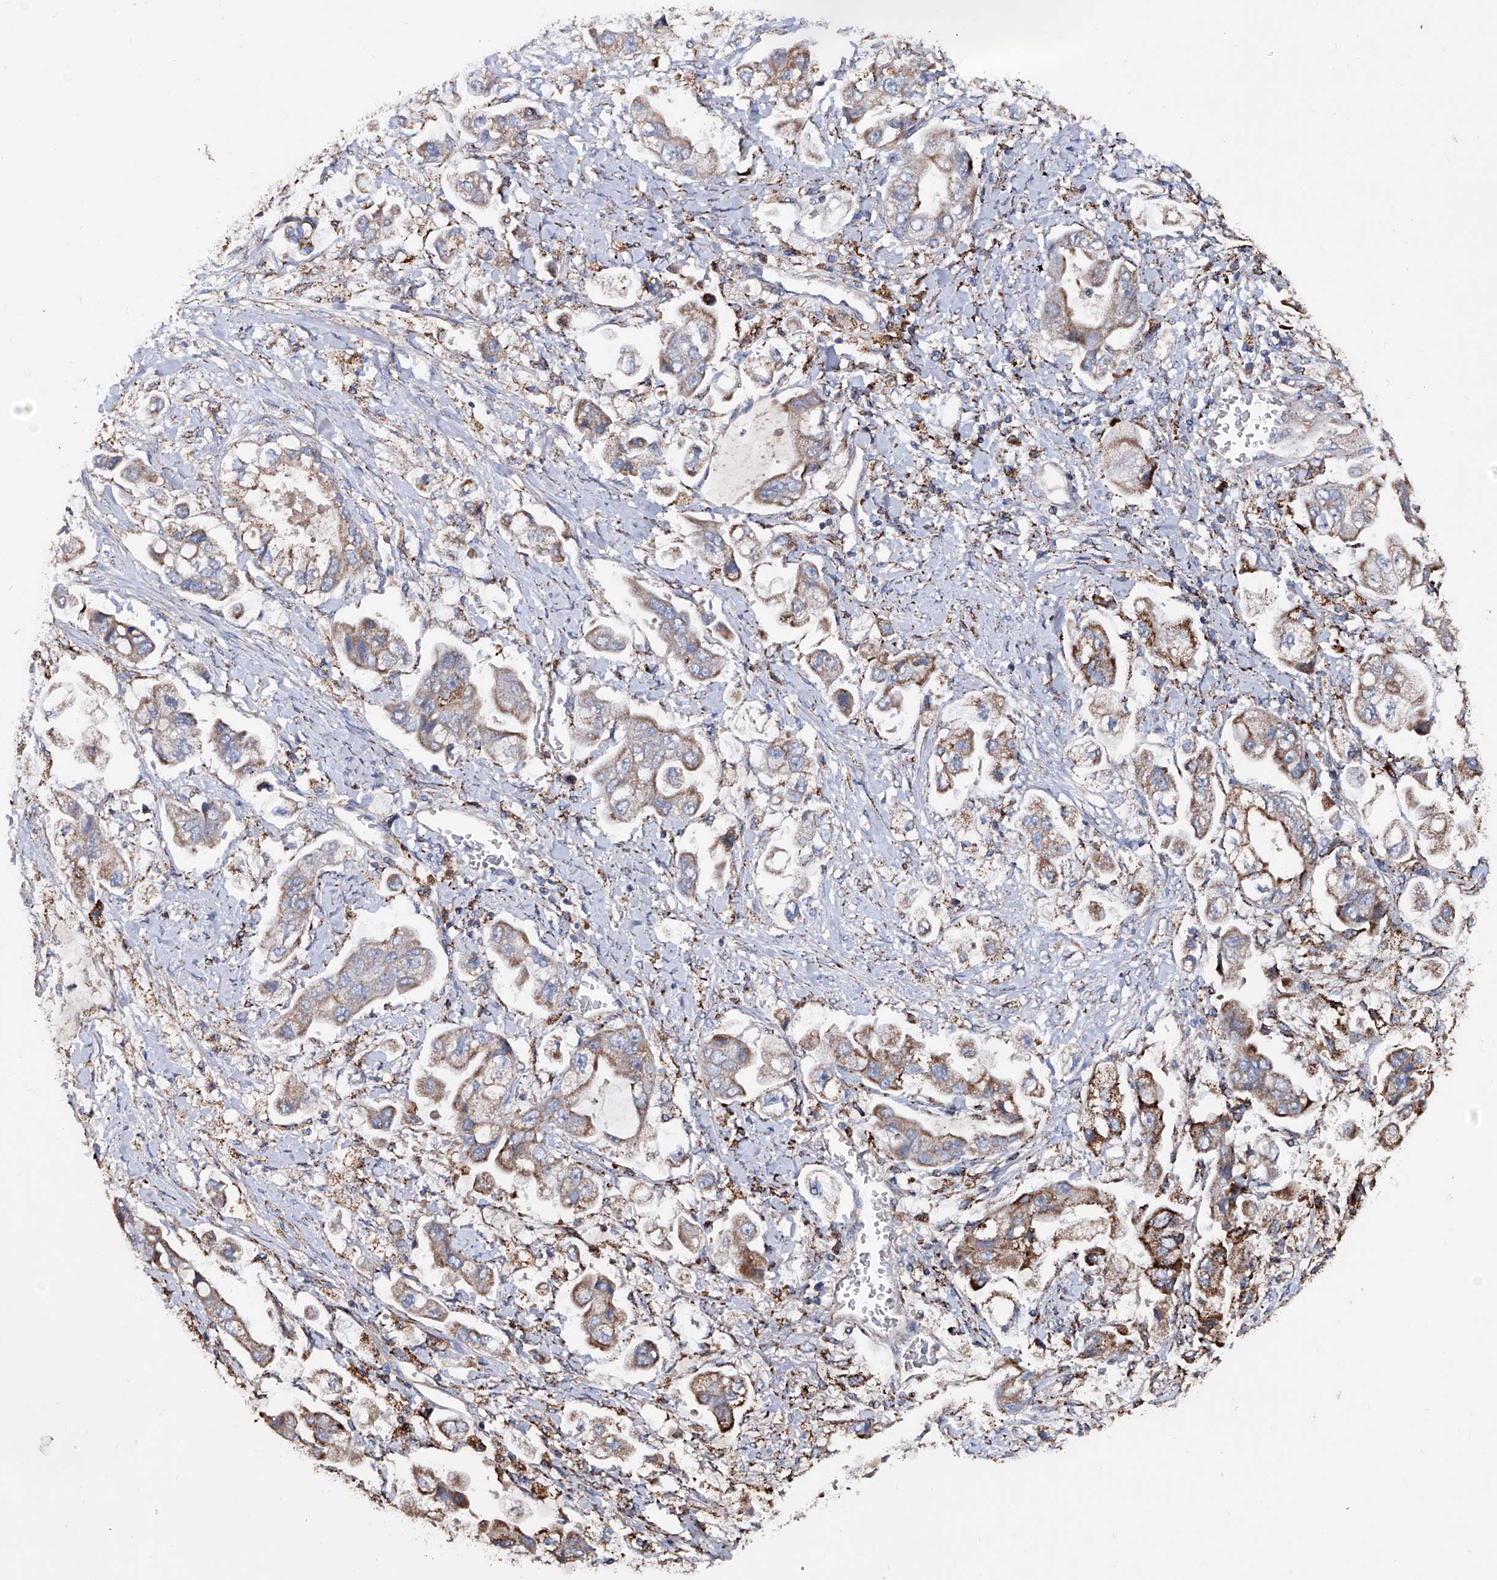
{"staining": {"intensity": "moderate", "quantity": ">75%", "location": "cytoplasmic/membranous"}, "tissue": "stomach cancer", "cell_type": "Tumor cells", "image_type": "cancer", "snomed": [{"axis": "morphology", "description": "Adenocarcinoma, NOS"}, {"axis": "topography", "description": "Stomach"}], "caption": "Immunohistochemistry of stomach cancer demonstrates medium levels of moderate cytoplasmic/membranous positivity in about >75% of tumor cells.", "gene": "NHS", "patient": {"sex": "male", "age": 62}}